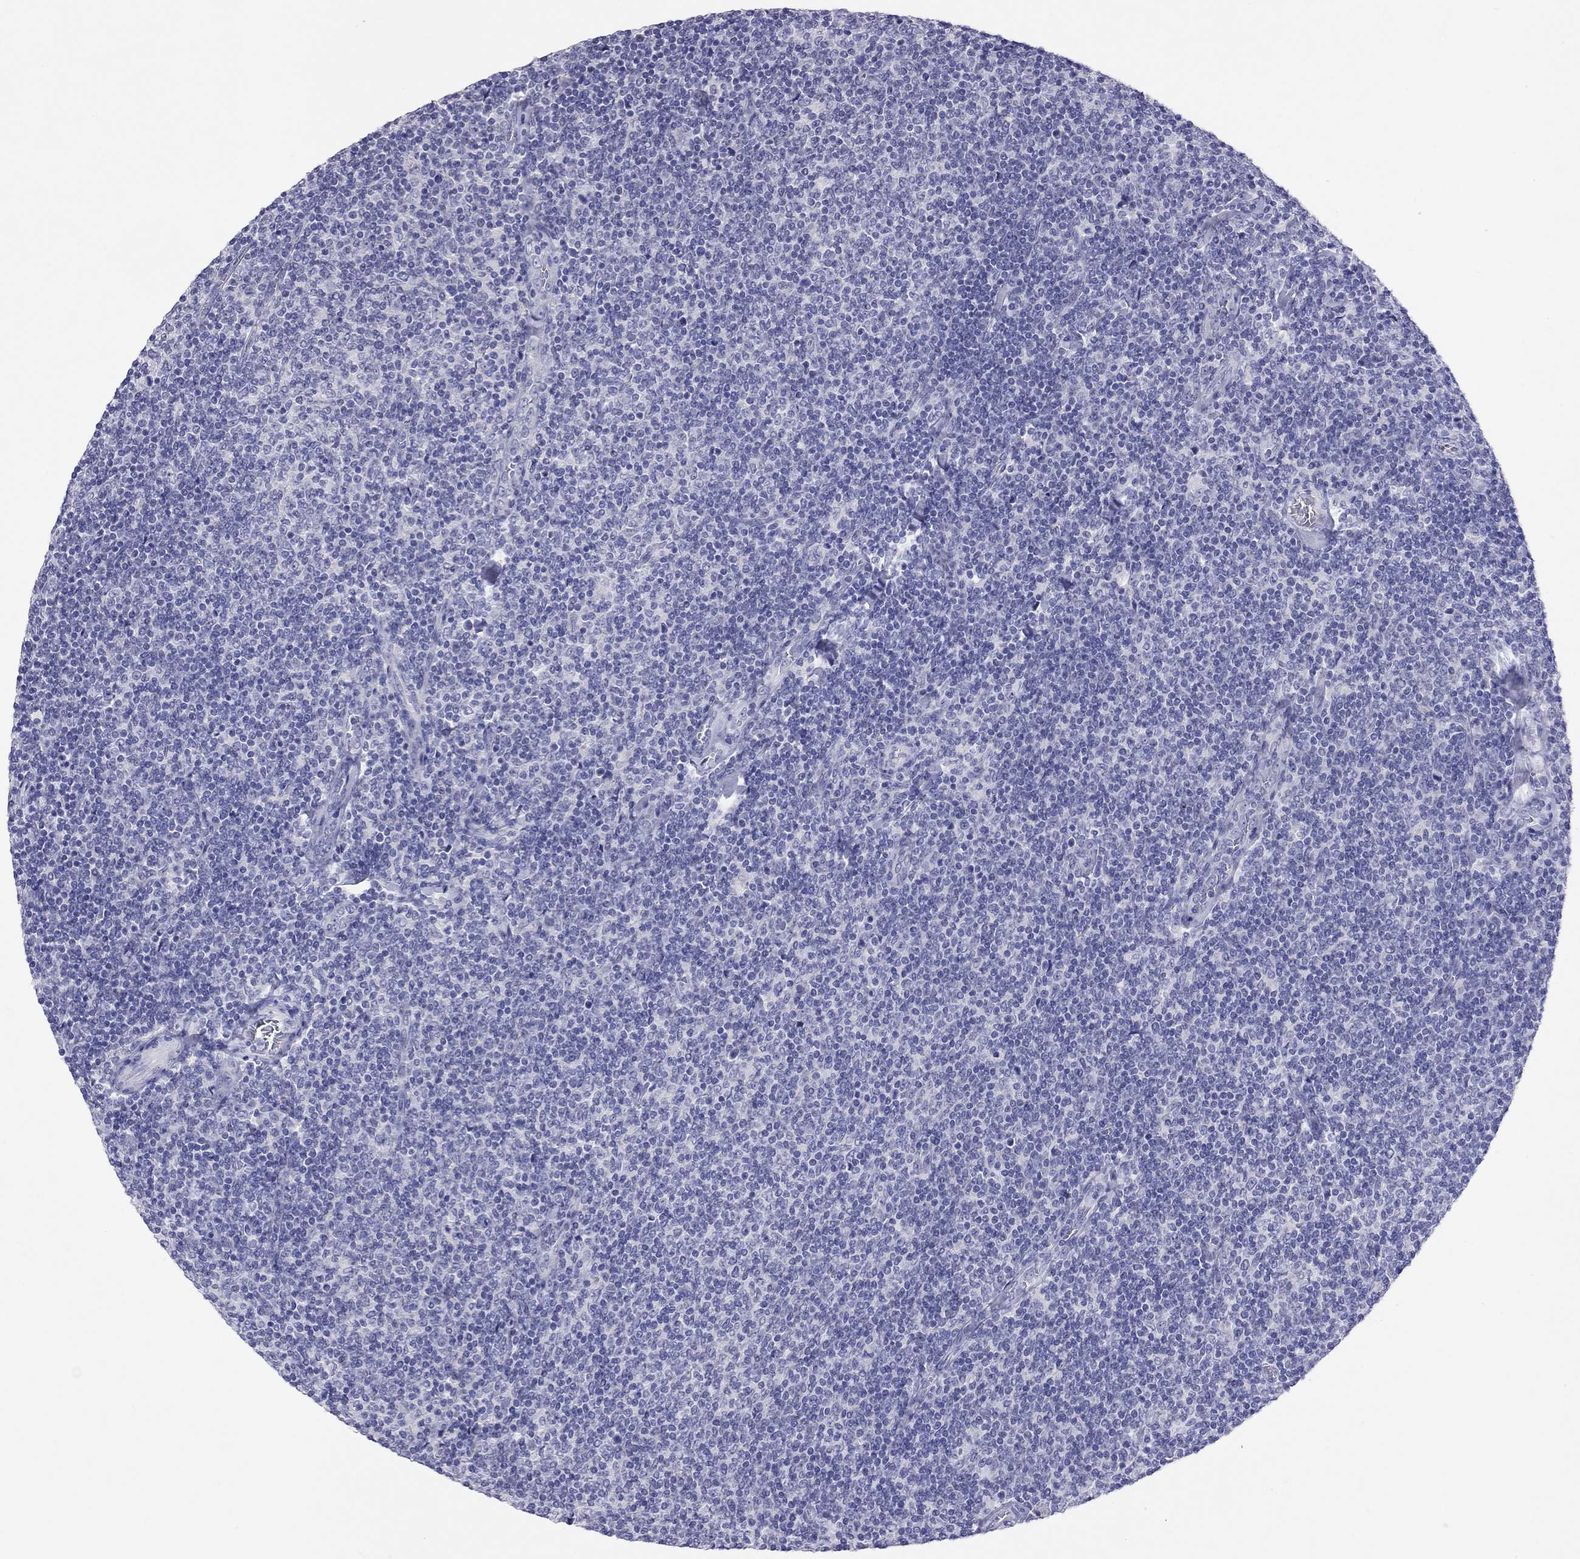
{"staining": {"intensity": "negative", "quantity": "none", "location": "none"}, "tissue": "lymphoma", "cell_type": "Tumor cells", "image_type": "cancer", "snomed": [{"axis": "morphology", "description": "Malignant lymphoma, non-Hodgkin's type, Low grade"}, {"axis": "topography", "description": "Lymph node"}], "caption": "Human lymphoma stained for a protein using IHC reveals no expression in tumor cells.", "gene": "CAPNS2", "patient": {"sex": "male", "age": 52}}